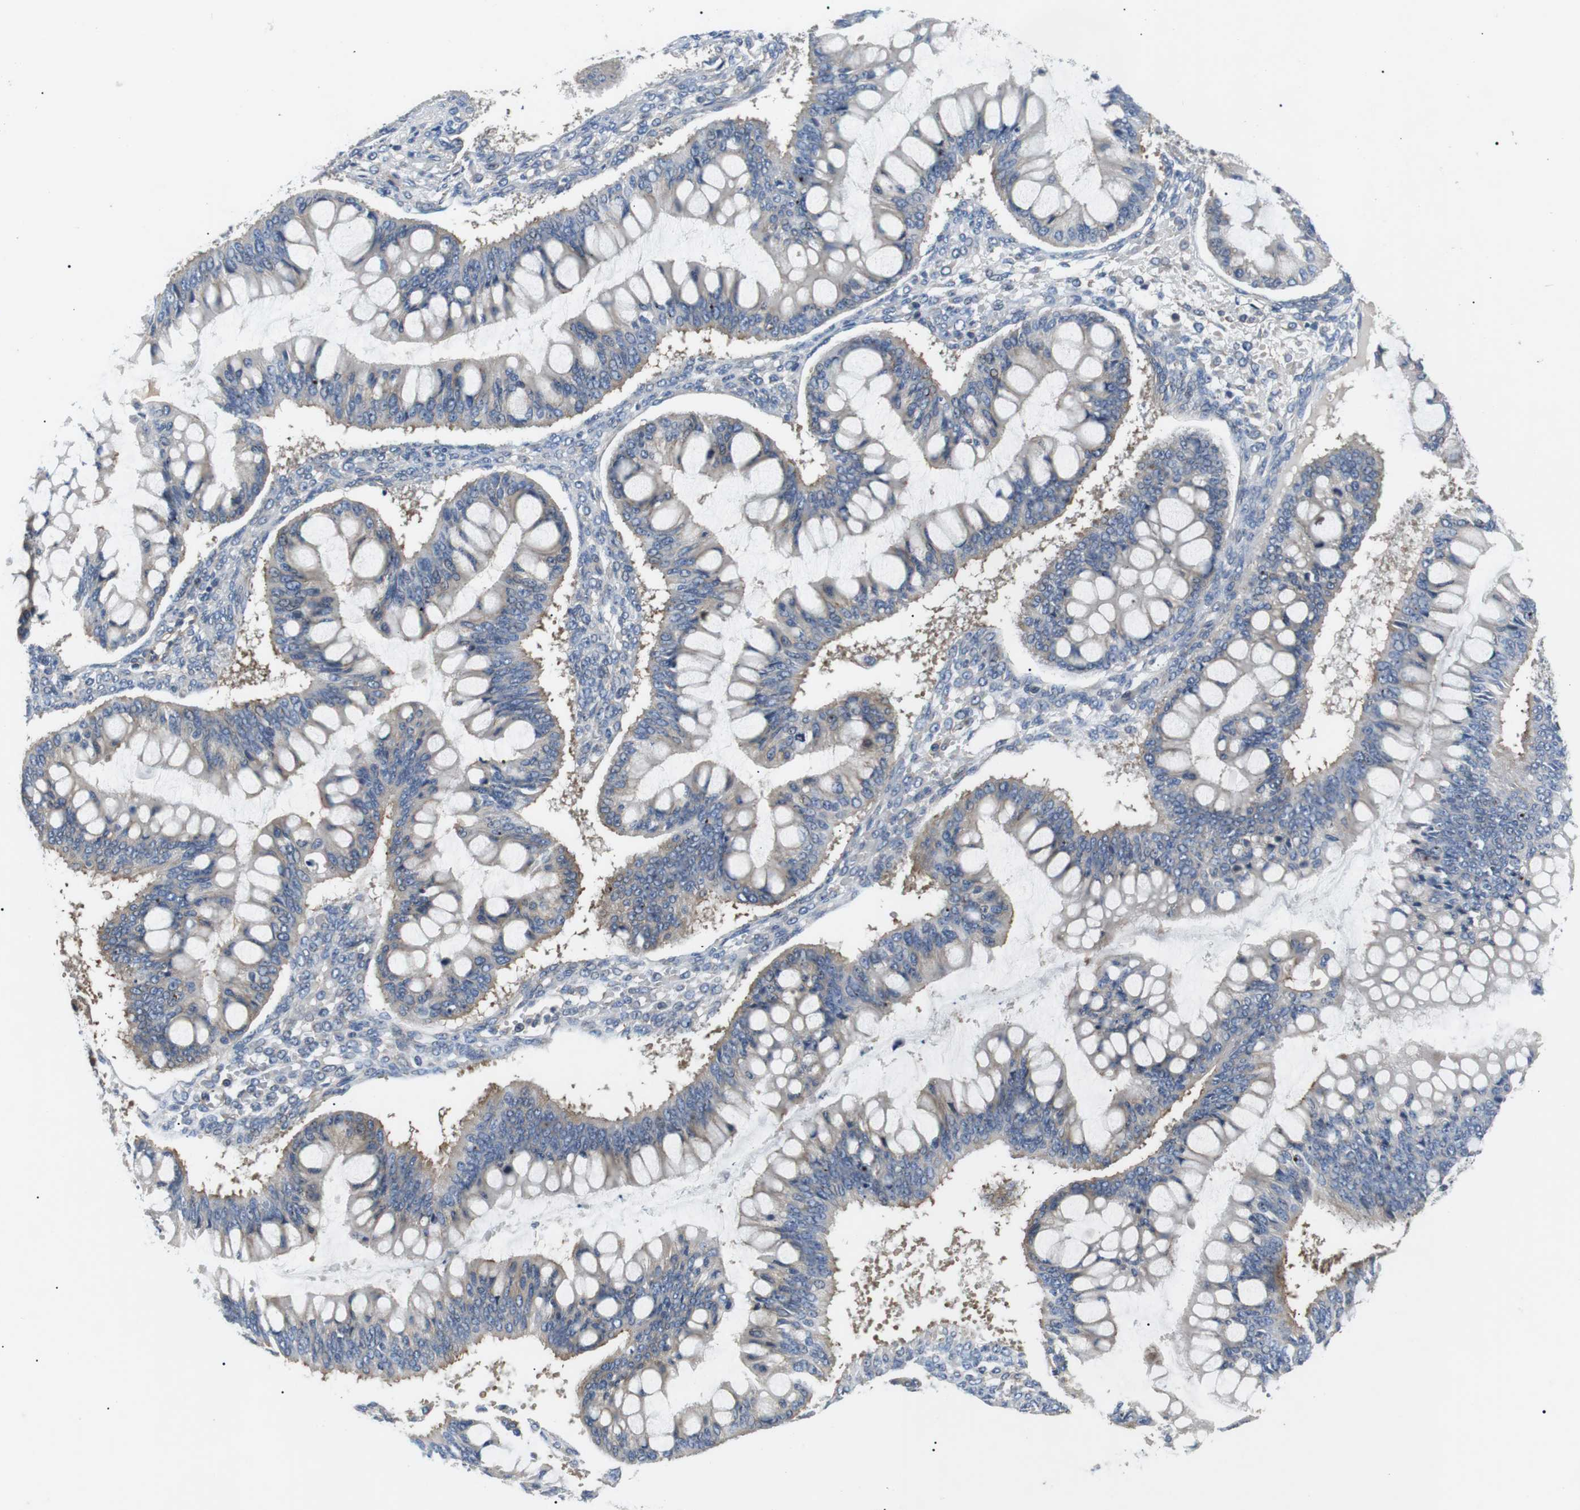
{"staining": {"intensity": "negative", "quantity": "none", "location": "none"}, "tissue": "ovarian cancer", "cell_type": "Tumor cells", "image_type": "cancer", "snomed": [{"axis": "morphology", "description": "Cystadenocarcinoma, mucinous, NOS"}, {"axis": "topography", "description": "Ovary"}], "caption": "Immunohistochemistry image of neoplastic tissue: human ovarian cancer (mucinous cystadenocarcinoma) stained with DAB (3,3'-diaminobenzidine) shows no significant protein positivity in tumor cells.", "gene": "DIPK1A", "patient": {"sex": "female", "age": 73}}